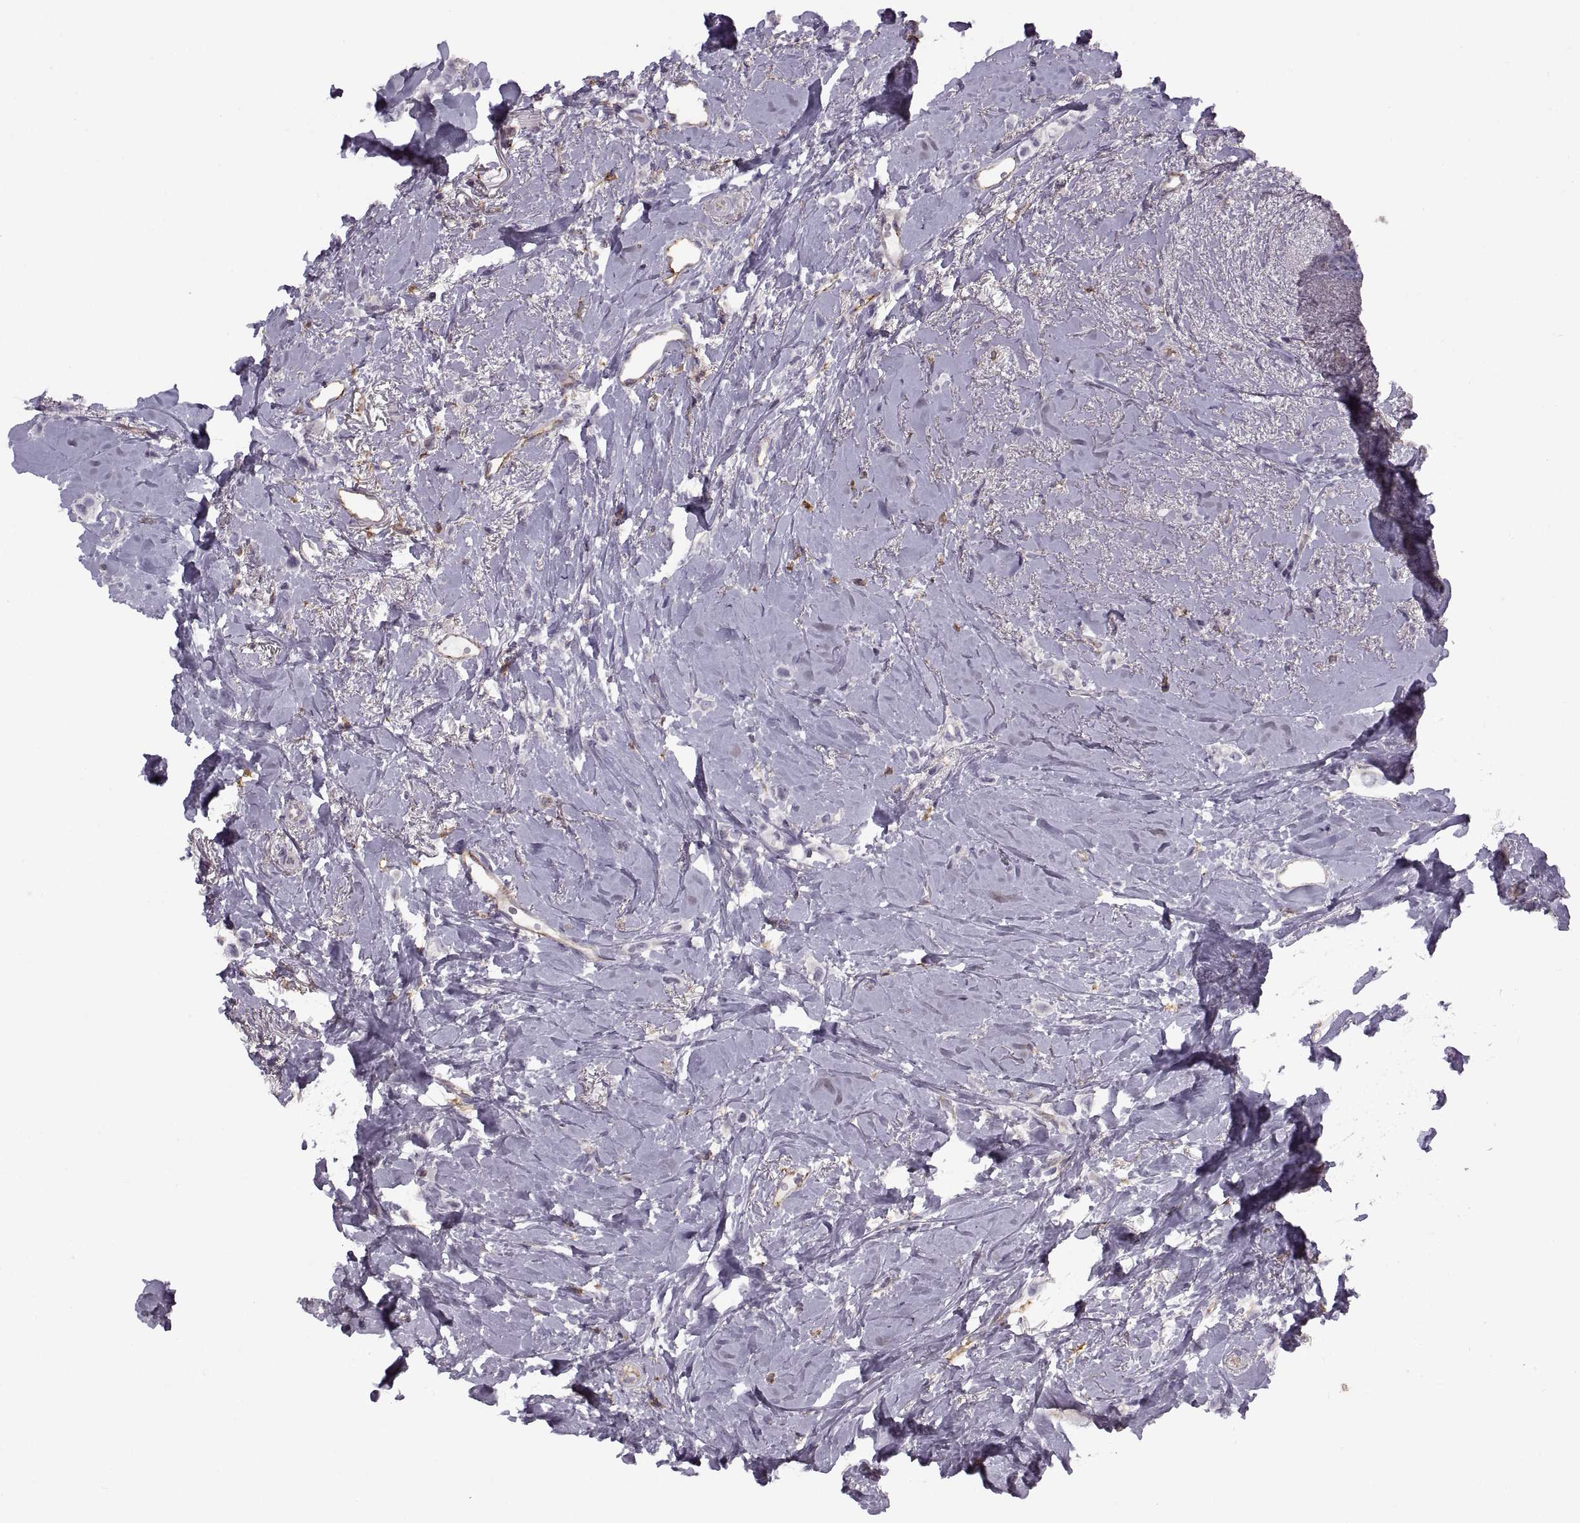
{"staining": {"intensity": "negative", "quantity": "none", "location": "none"}, "tissue": "breast cancer", "cell_type": "Tumor cells", "image_type": "cancer", "snomed": [{"axis": "morphology", "description": "Lobular carcinoma"}, {"axis": "topography", "description": "Breast"}], "caption": "Tumor cells are negative for protein expression in human lobular carcinoma (breast). Brightfield microscopy of immunohistochemistry stained with DAB (3,3'-diaminobenzidine) (brown) and hematoxylin (blue), captured at high magnification.", "gene": "RALB", "patient": {"sex": "female", "age": 66}}